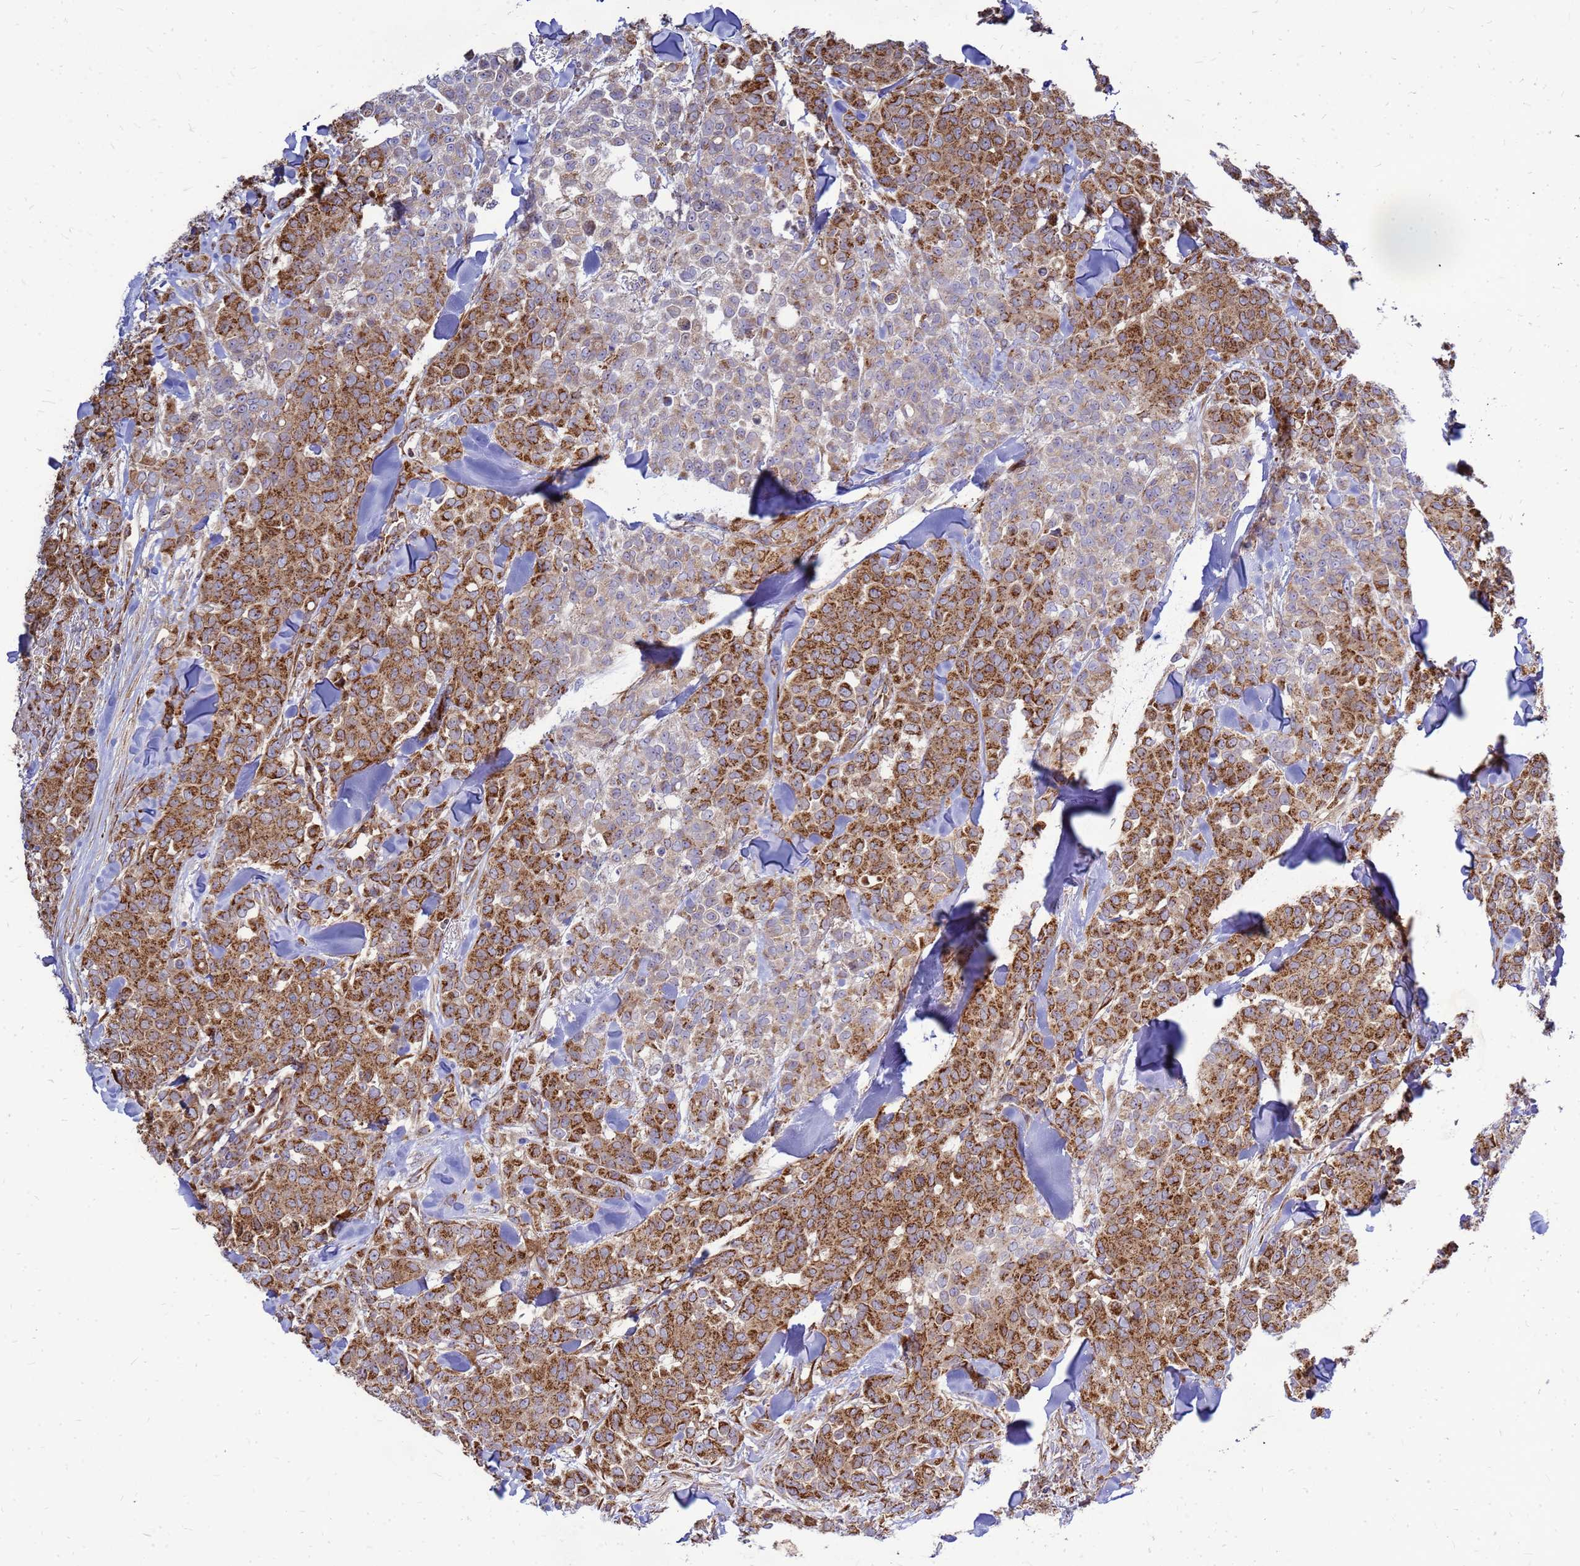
{"staining": {"intensity": "strong", "quantity": ">75%", "location": "cytoplasmic/membranous"}, "tissue": "breast cancer", "cell_type": "Tumor cells", "image_type": "cancer", "snomed": [{"axis": "morphology", "description": "Lobular carcinoma"}, {"axis": "topography", "description": "Breast"}], "caption": "Protein expression analysis of human breast cancer reveals strong cytoplasmic/membranous staining in about >75% of tumor cells. The protein of interest is stained brown, and the nuclei are stained in blue (DAB (3,3'-diaminobenzidine) IHC with brightfield microscopy, high magnification).", "gene": "FSTL4", "patient": {"sex": "female", "age": 91}}